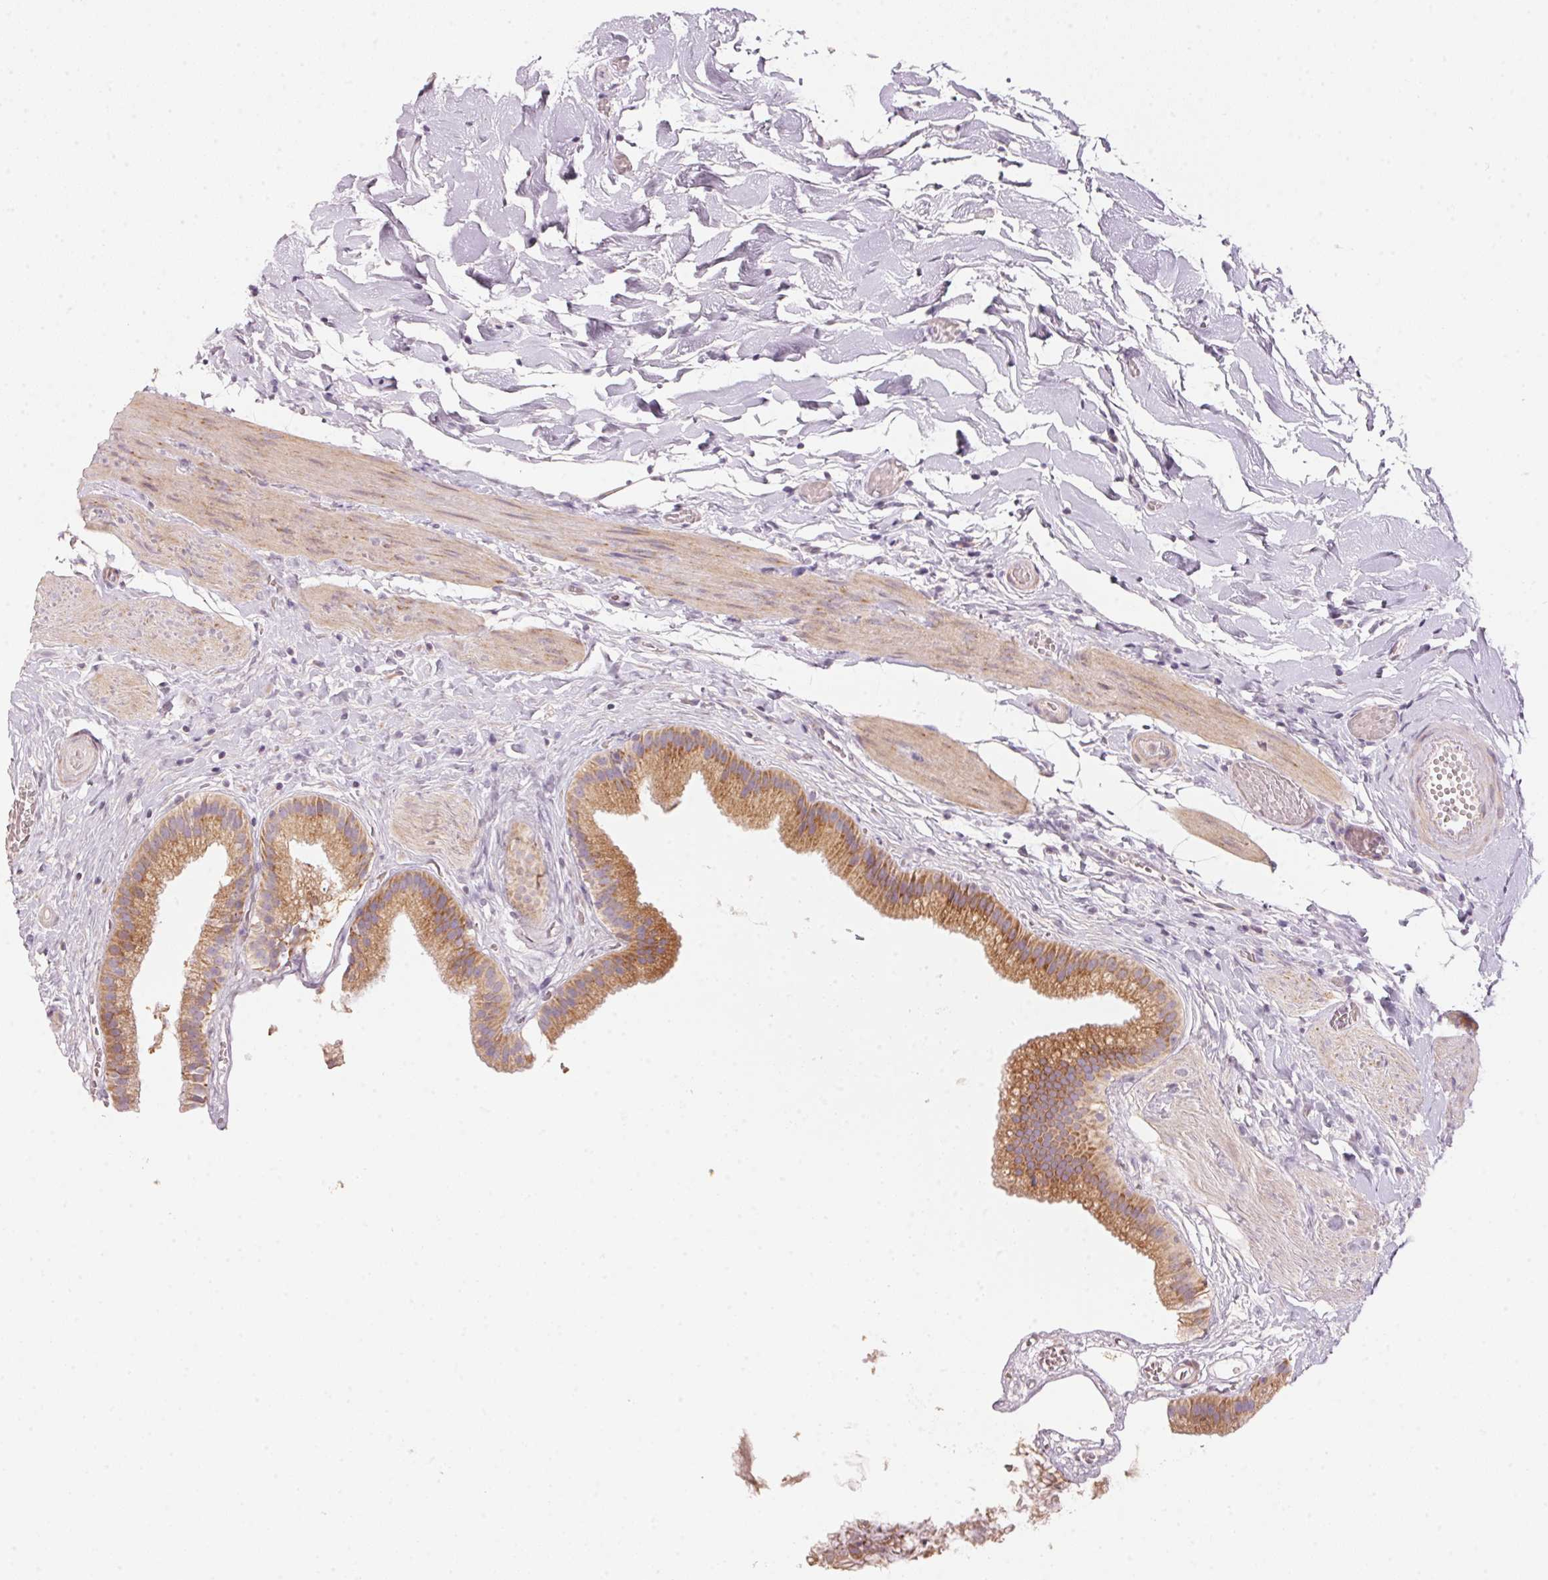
{"staining": {"intensity": "moderate", "quantity": ">75%", "location": "cytoplasmic/membranous"}, "tissue": "gallbladder", "cell_type": "Glandular cells", "image_type": "normal", "snomed": [{"axis": "morphology", "description": "Normal tissue, NOS"}, {"axis": "topography", "description": "Gallbladder"}], "caption": "A photomicrograph of human gallbladder stained for a protein displays moderate cytoplasmic/membranous brown staining in glandular cells. The staining was performed using DAB (3,3'-diaminobenzidine), with brown indicating positive protein expression. Nuclei are stained blue with hematoxylin.", "gene": "BLOC1S2", "patient": {"sex": "female", "age": 63}}